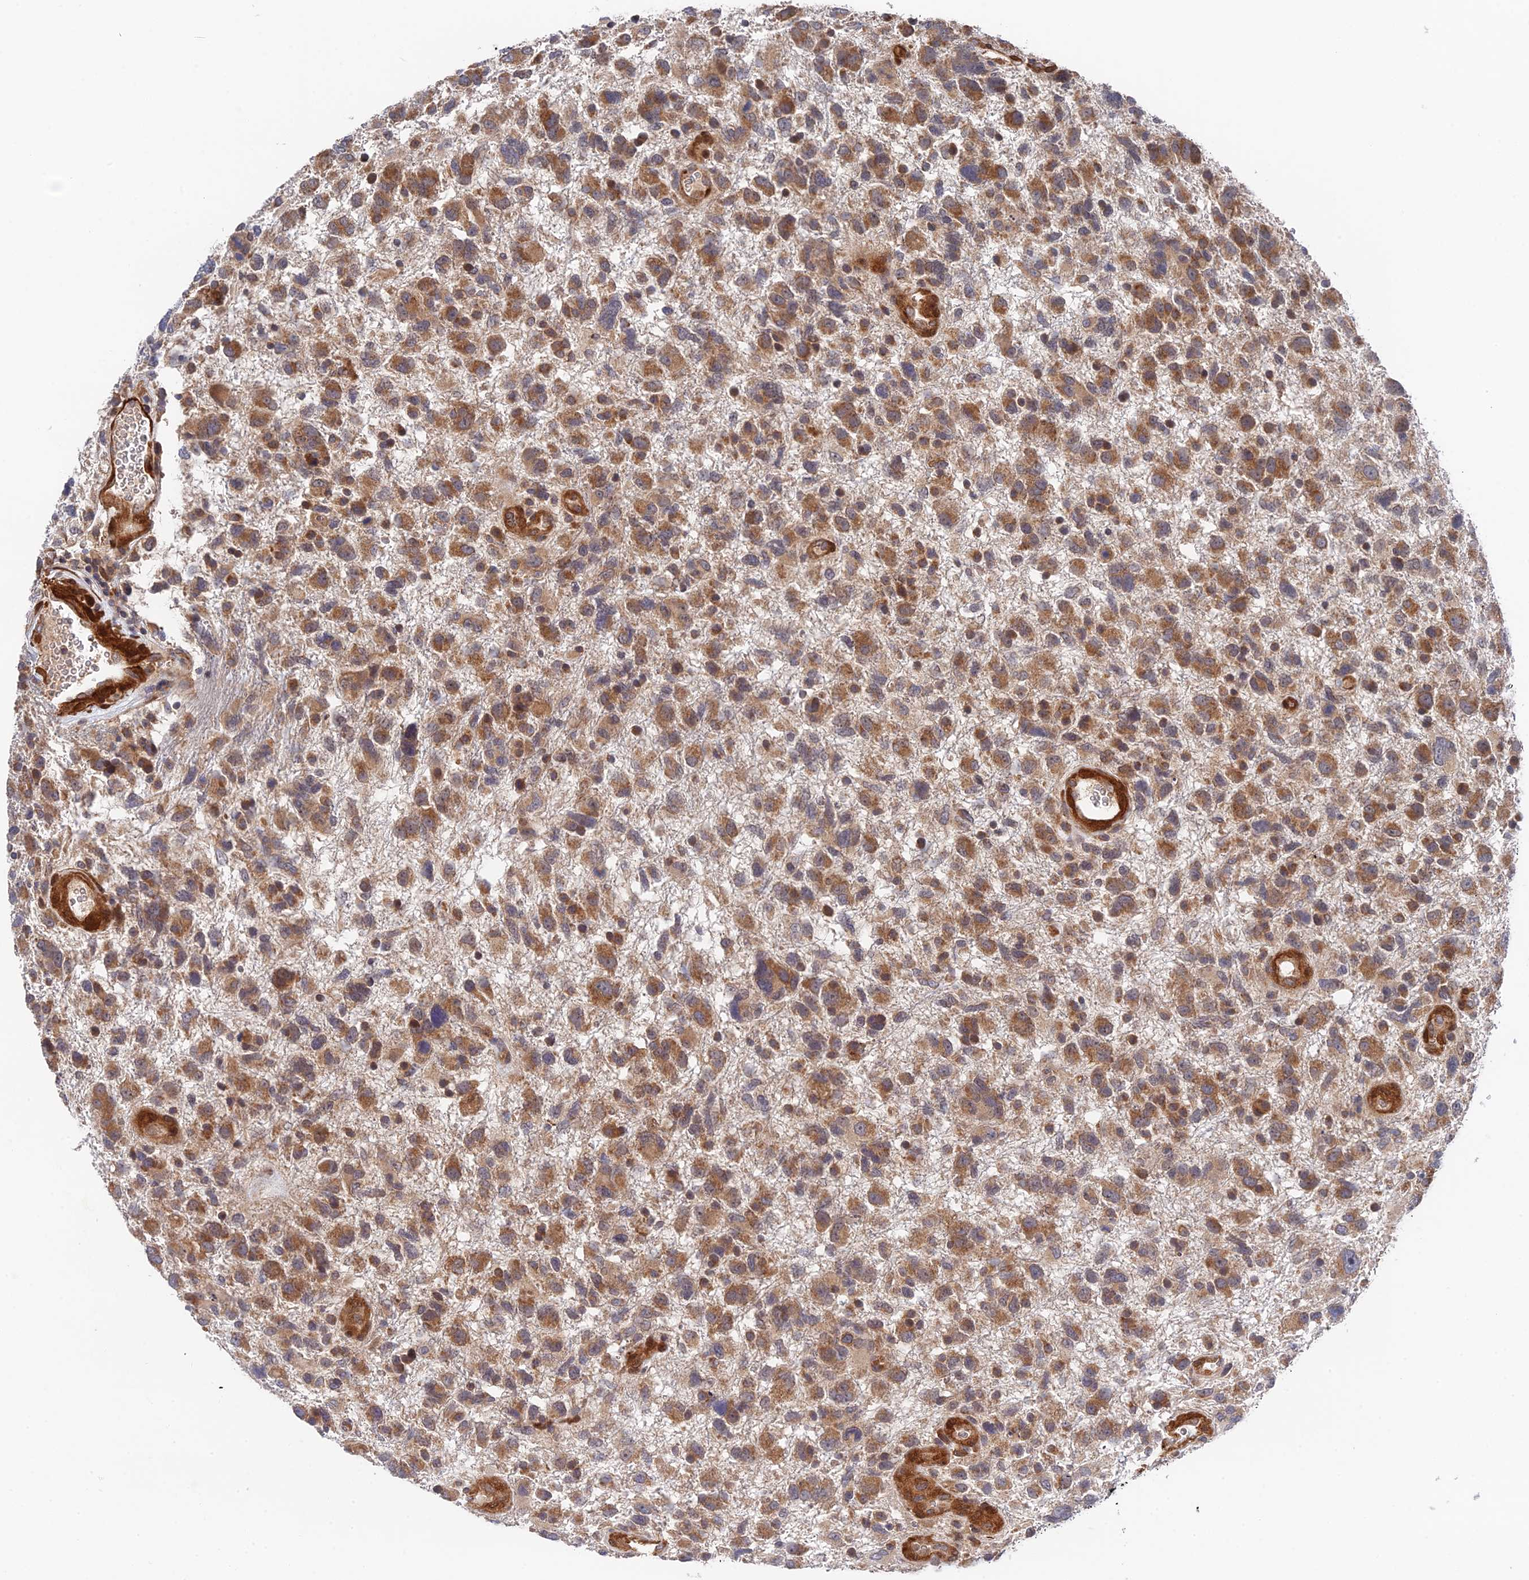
{"staining": {"intensity": "moderate", "quantity": ">75%", "location": "cytoplasmic/membranous"}, "tissue": "glioma", "cell_type": "Tumor cells", "image_type": "cancer", "snomed": [{"axis": "morphology", "description": "Glioma, malignant, High grade"}, {"axis": "topography", "description": "Brain"}], "caption": "Immunohistochemical staining of high-grade glioma (malignant) exhibits medium levels of moderate cytoplasmic/membranous staining in about >75% of tumor cells.", "gene": "ZNF320", "patient": {"sex": "male", "age": 61}}